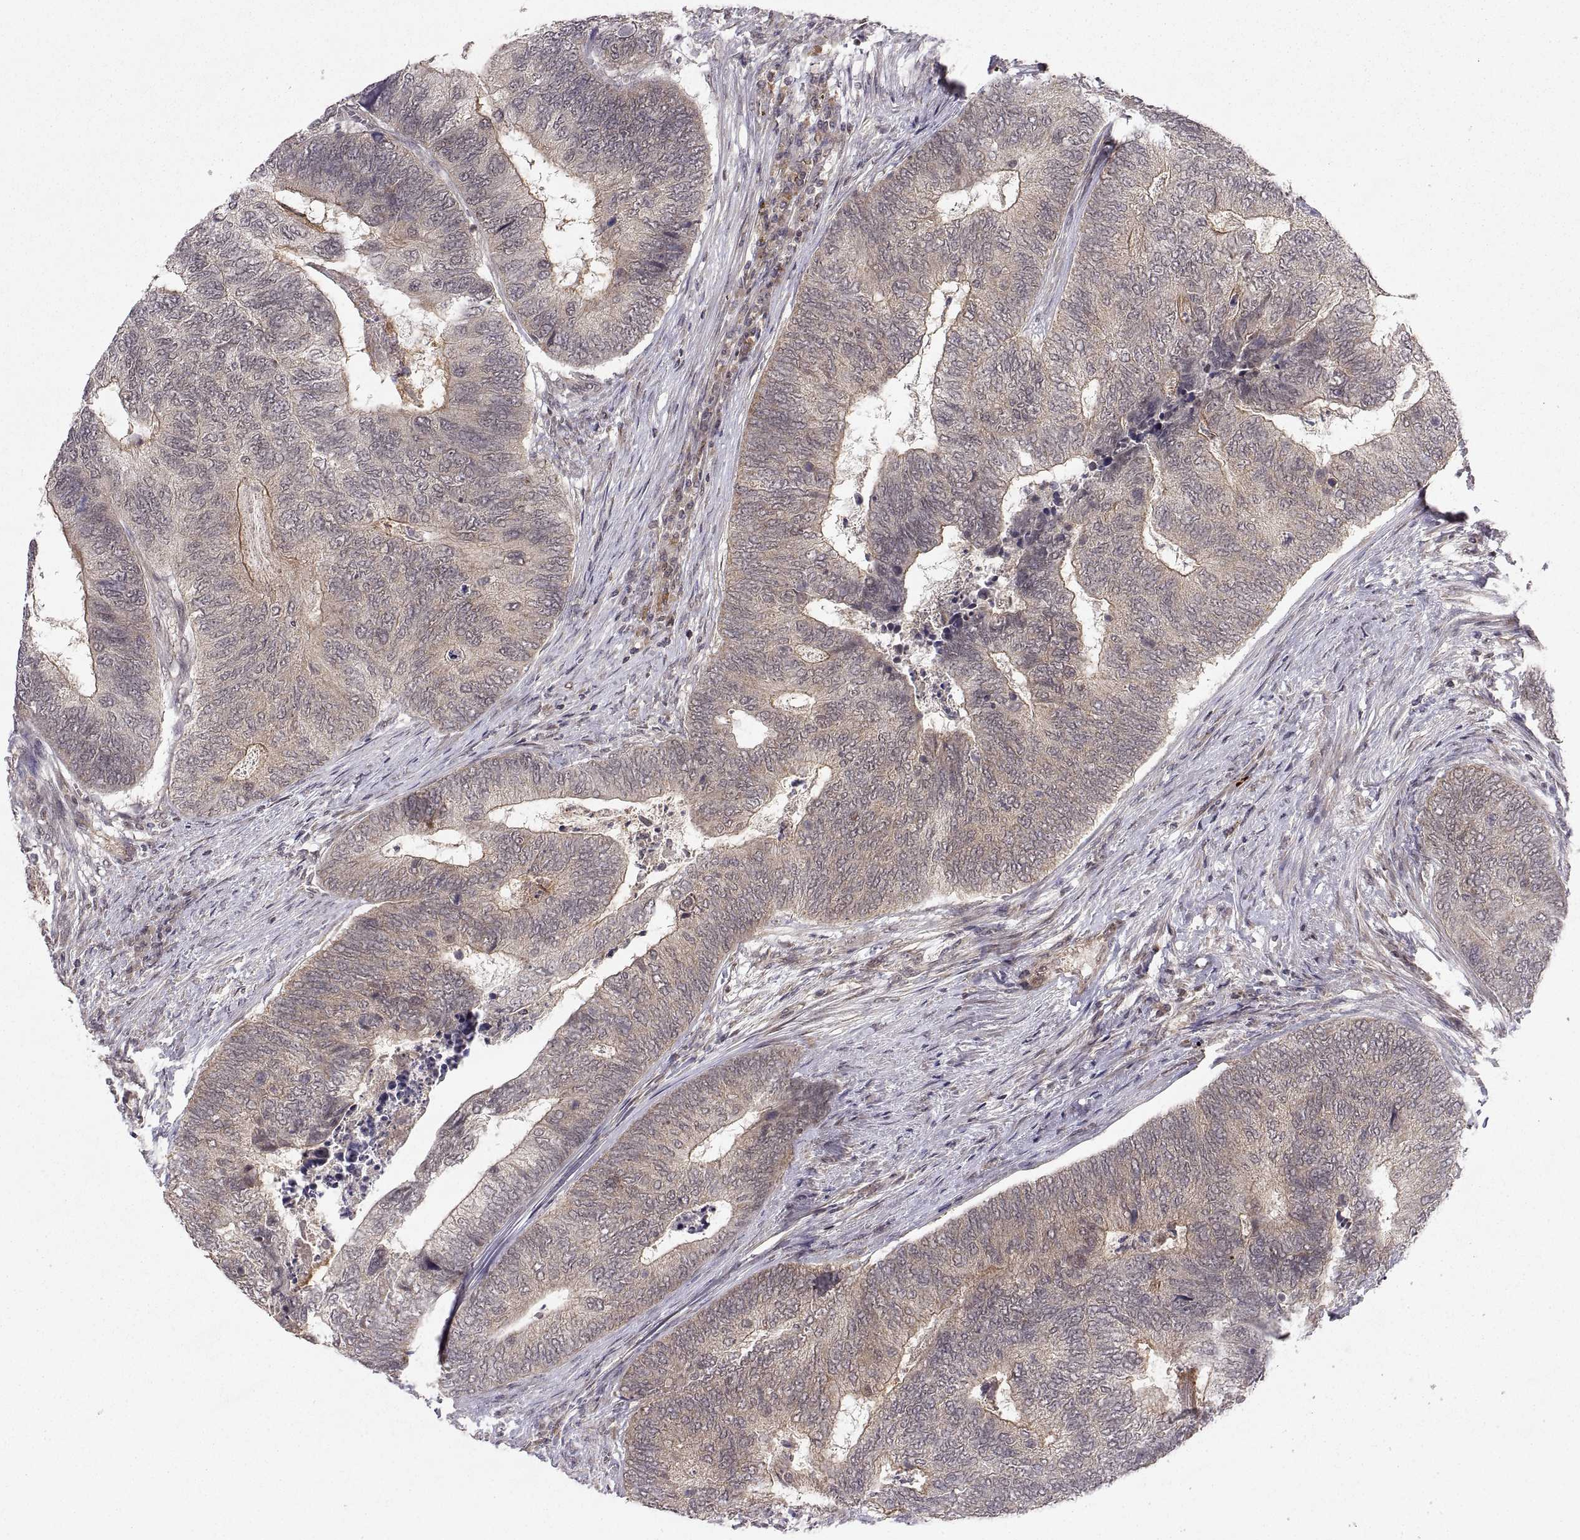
{"staining": {"intensity": "weak", "quantity": "25%-75%", "location": "cytoplasmic/membranous"}, "tissue": "colorectal cancer", "cell_type": "Tumor cells", "image_type": "cancer", "snomed": [{"axis": "morphology", "description": "Adenocarcinoma, NOS"}, {"axis": "topography", "description": "Colon"}], "caption": "Protein staining of colorectal adenocarcinoma tissue exhibits weak cytoplasmic/membranous expression in about 25%-75% of tumor cells. Immunohistochemistry (ihc) stains the protein in brown and the nuclei are stained blue.", "gene": "ABL2", "patient": {"sex": "female", "age": 67}}